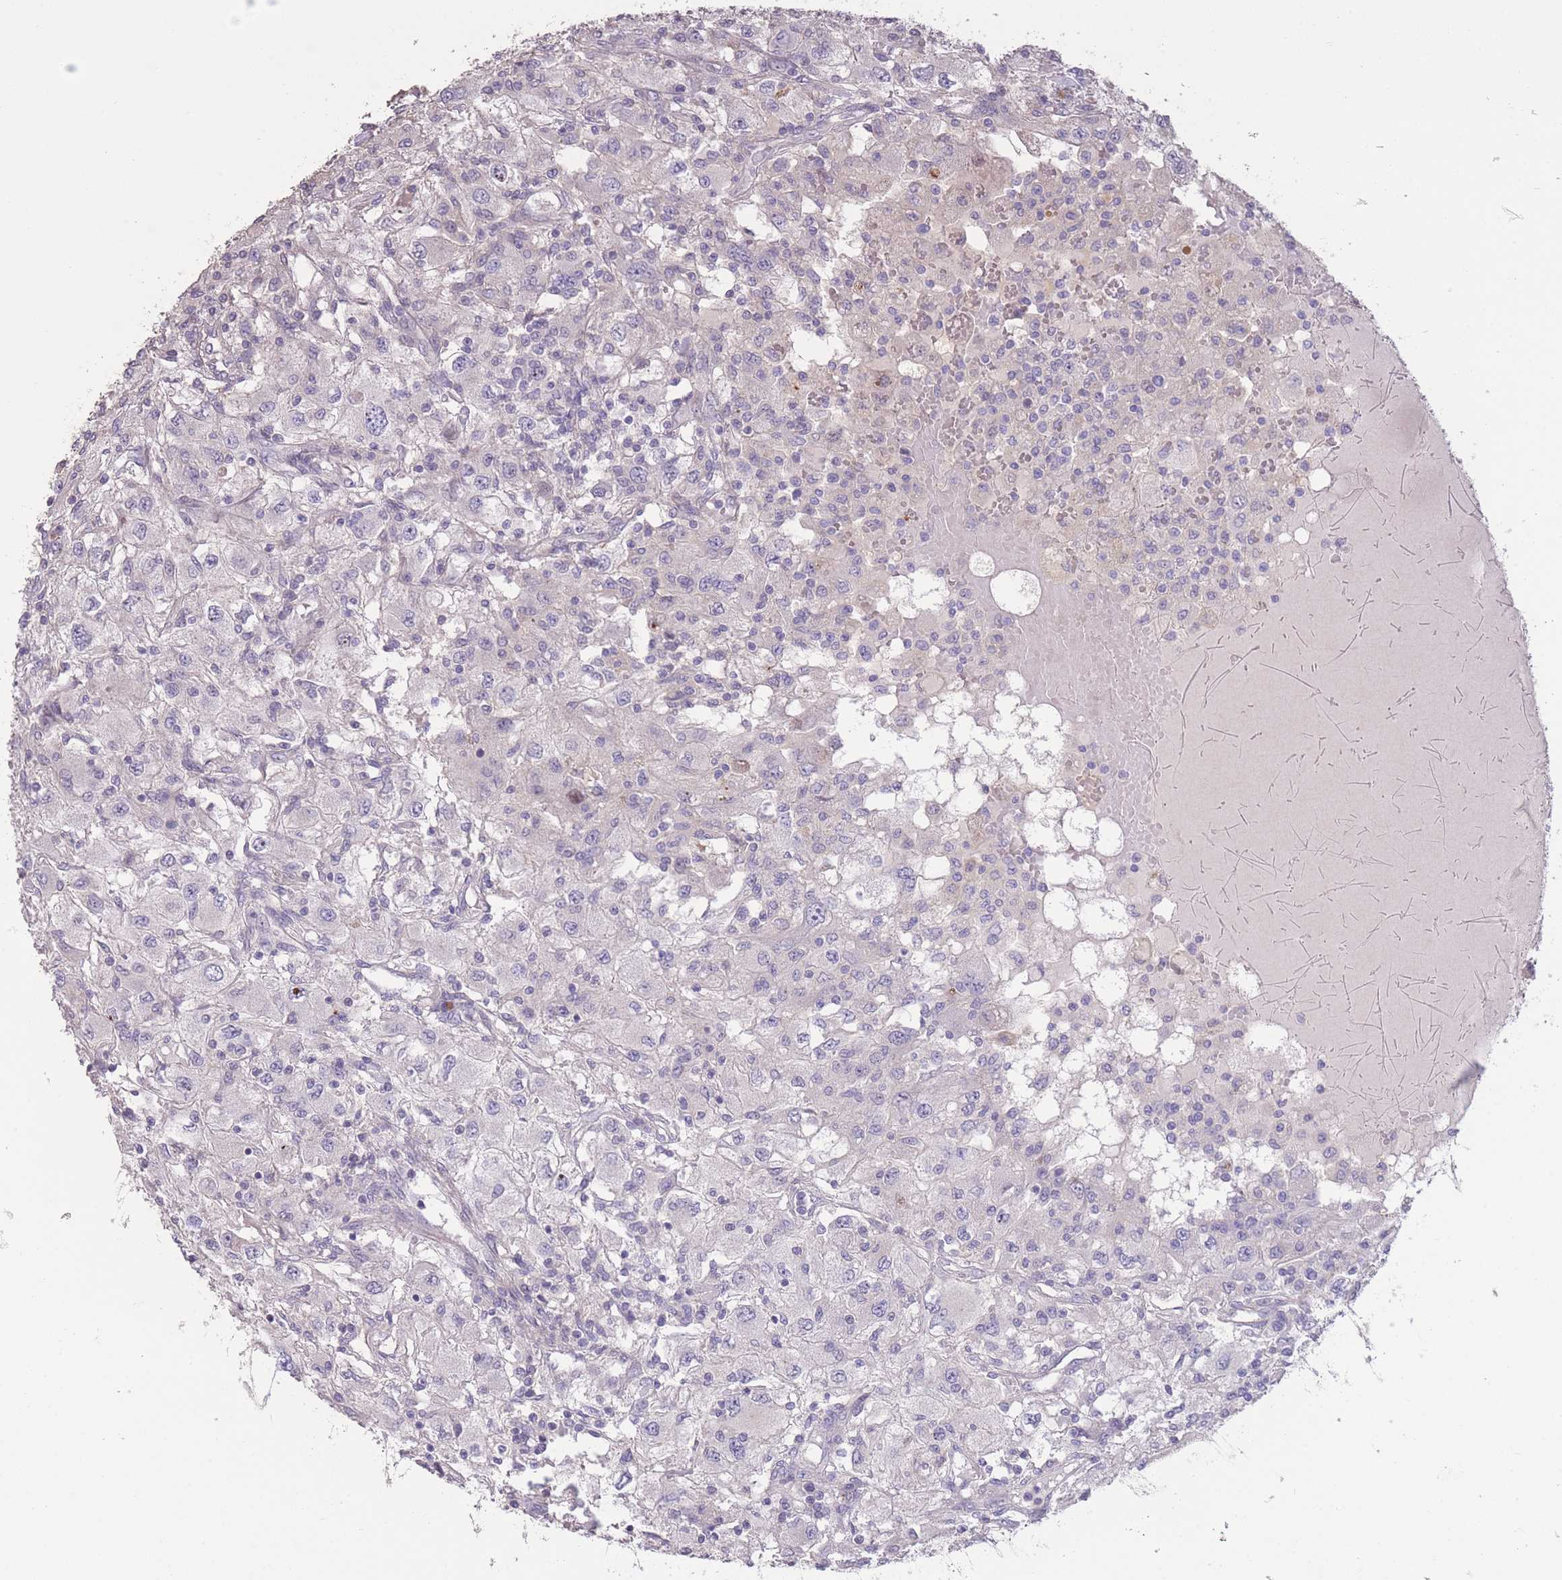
{"staining": {"intensity": "negative", "quantity": "none", "location": "none"}, "tissue": "renal cancer", "cell_type": "Tumor cells", "image_type": "cancer", "snomed": [{"axis": "morphology", "description": "Adenocarcinoma, NOS"}, {"axis": "topography", "description": "Kidney"}], "caption": "DAB (3,3'-diaminobenzidine) immunohistochemical staining of human renal adenocarcinoma reveals no significant positivity in tumor cells.", "gene": "RSPH10B", "patient": {"sex": "female", "age": 67}}